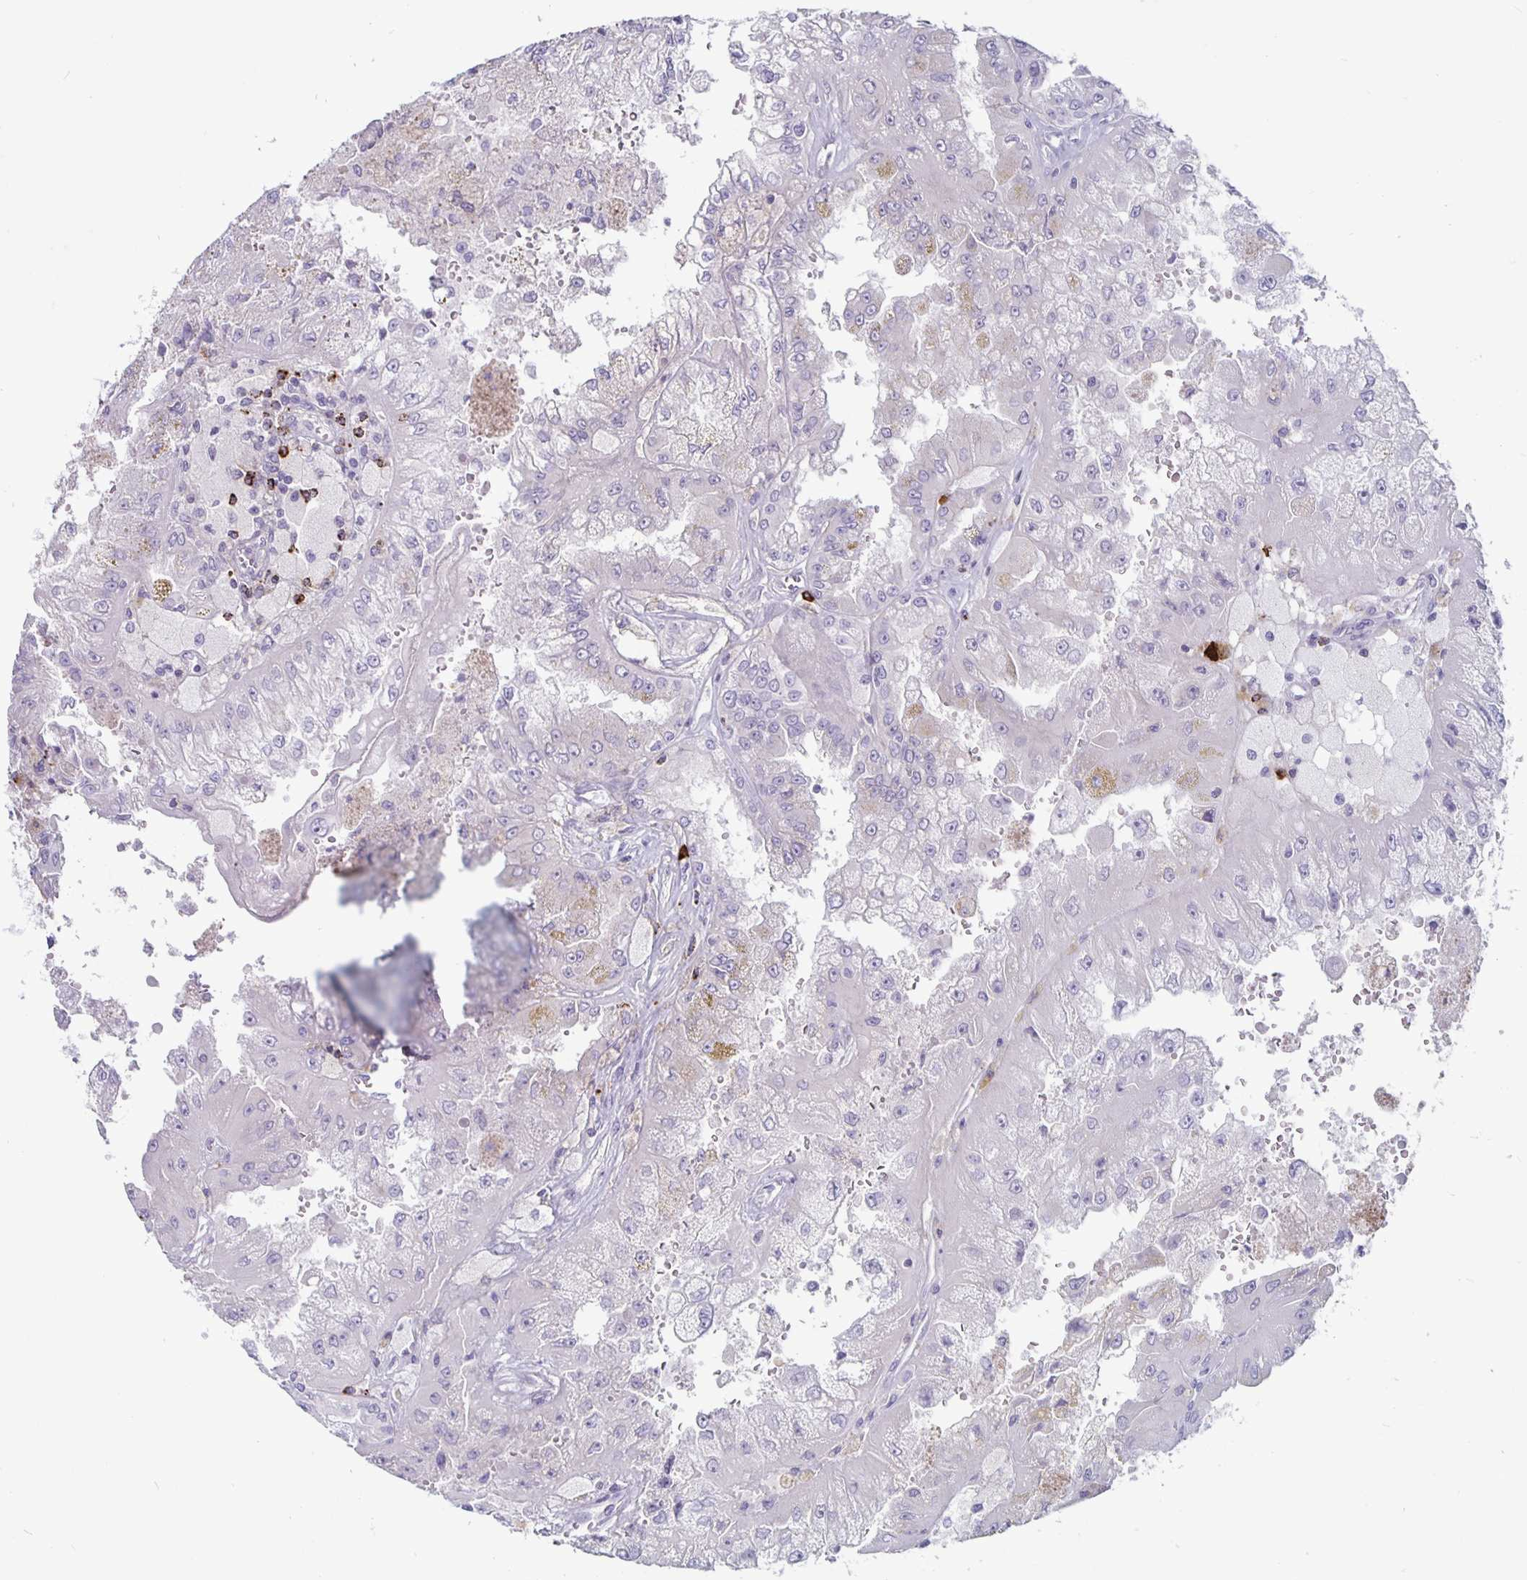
{"staining": {"intensity": "negative", "quantity": "none", "location": "none"}, "tissue": "renal cancer", "cell_type": "Tumor cells", "image_type": "cancer", "snomed": [{"axis": "morphology", "description": "Adenocarcinoma, NOS"}, {"axis": "topography", "description": "Kidney"}], "caption": "Renal adenocarcinoma stained for a protein using immunohistochemistry demonstrates no expression tumor cells.", "gene": "GZMK", "patient": {"sex": "male", "age": 58}}